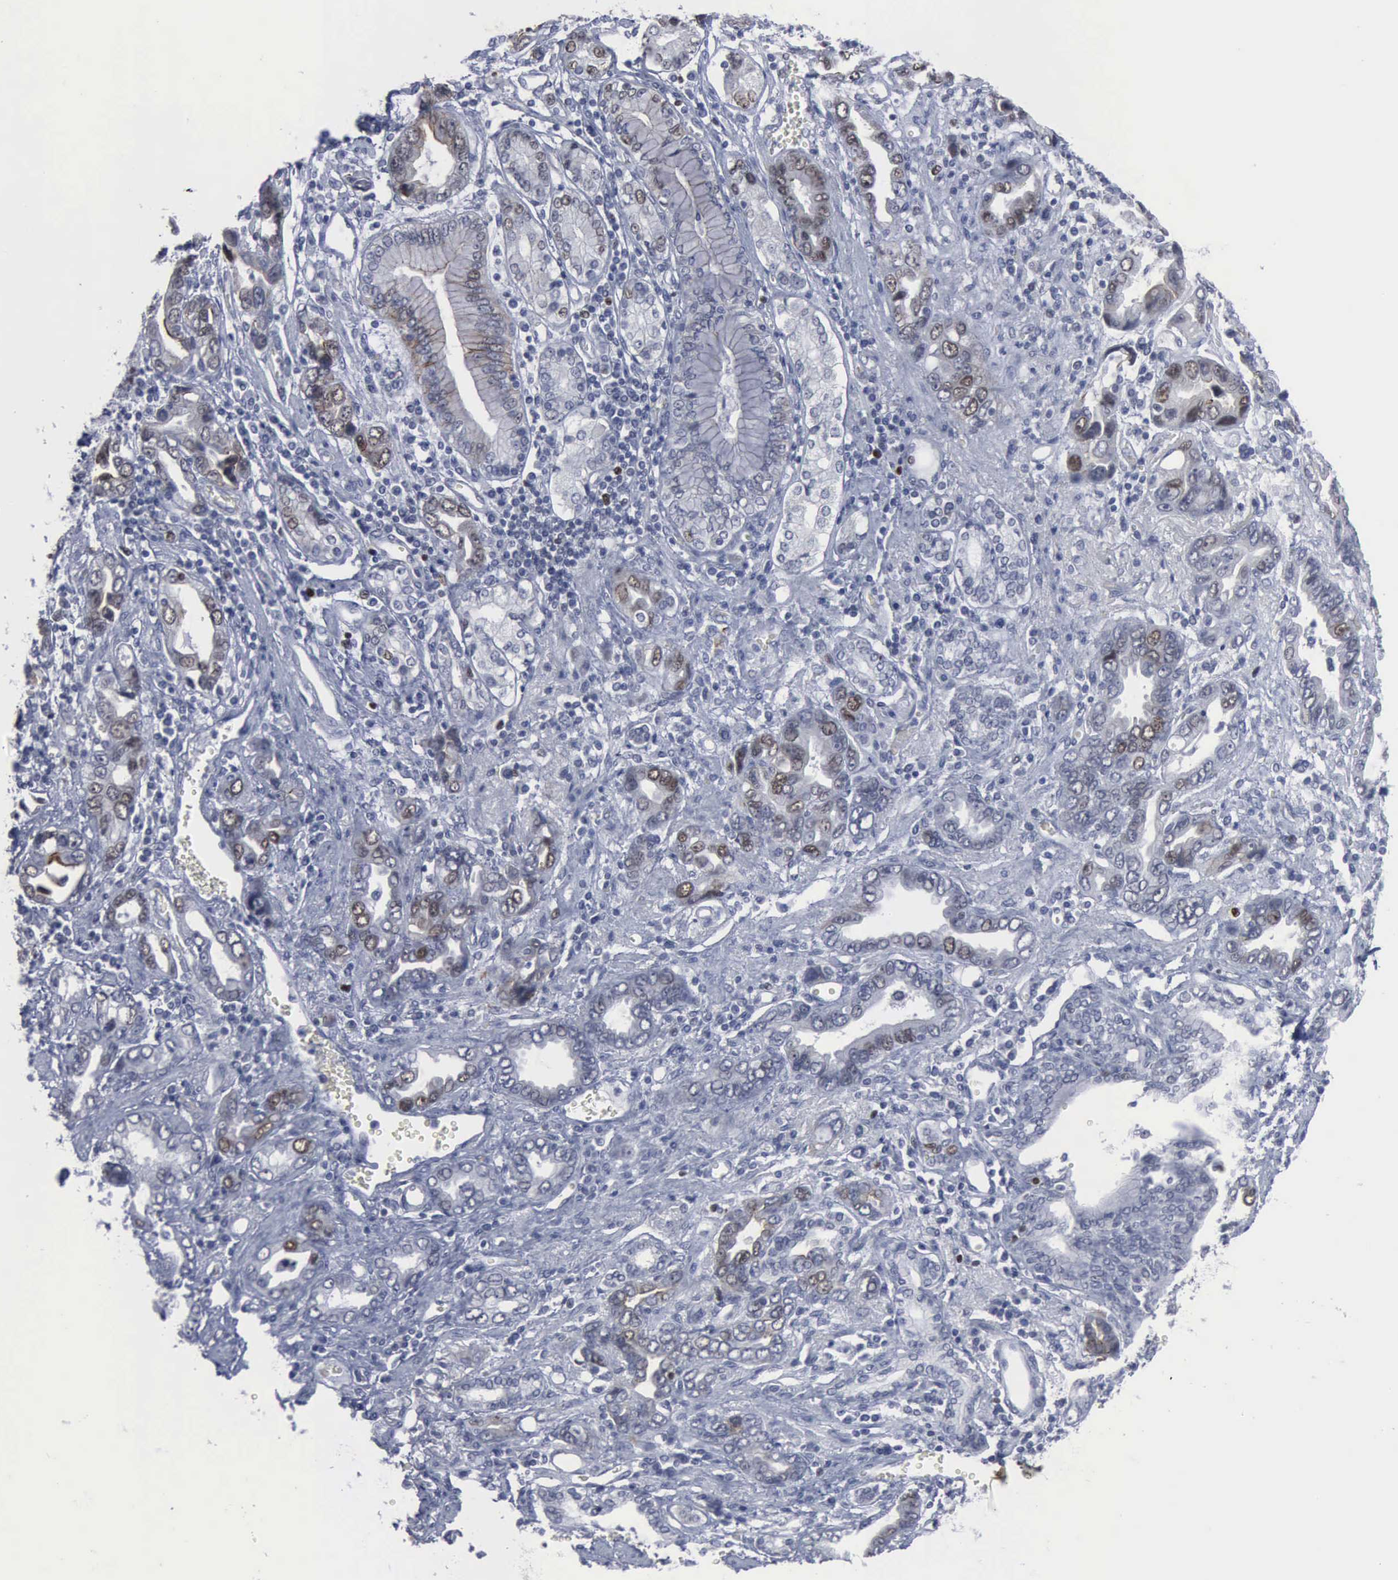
{"staining": {"intensity": "moderate", "quantity": "25%-75%", "location": "nuclear"}, "tissue": "stomach cancer", "cell_type": "Tumor cells", "image_type": "cancer", "snomed": [{"axis": "morphology", "description": "Adenocarcinoma, NOS"}, {"axis": "topography", "description": "Stomach"}], "caption": "Immunohistochemistry (IHC) photomicrograph of neoplastic tissue: human stomach cancer stained using IHC exhibits medium levels of moderate protein expression localized specifically in the nuclear of tumor cells, appearing as a nuclear brown color.", "gene": "MCM5", "patient": {"sex": "male", "age": 78}}